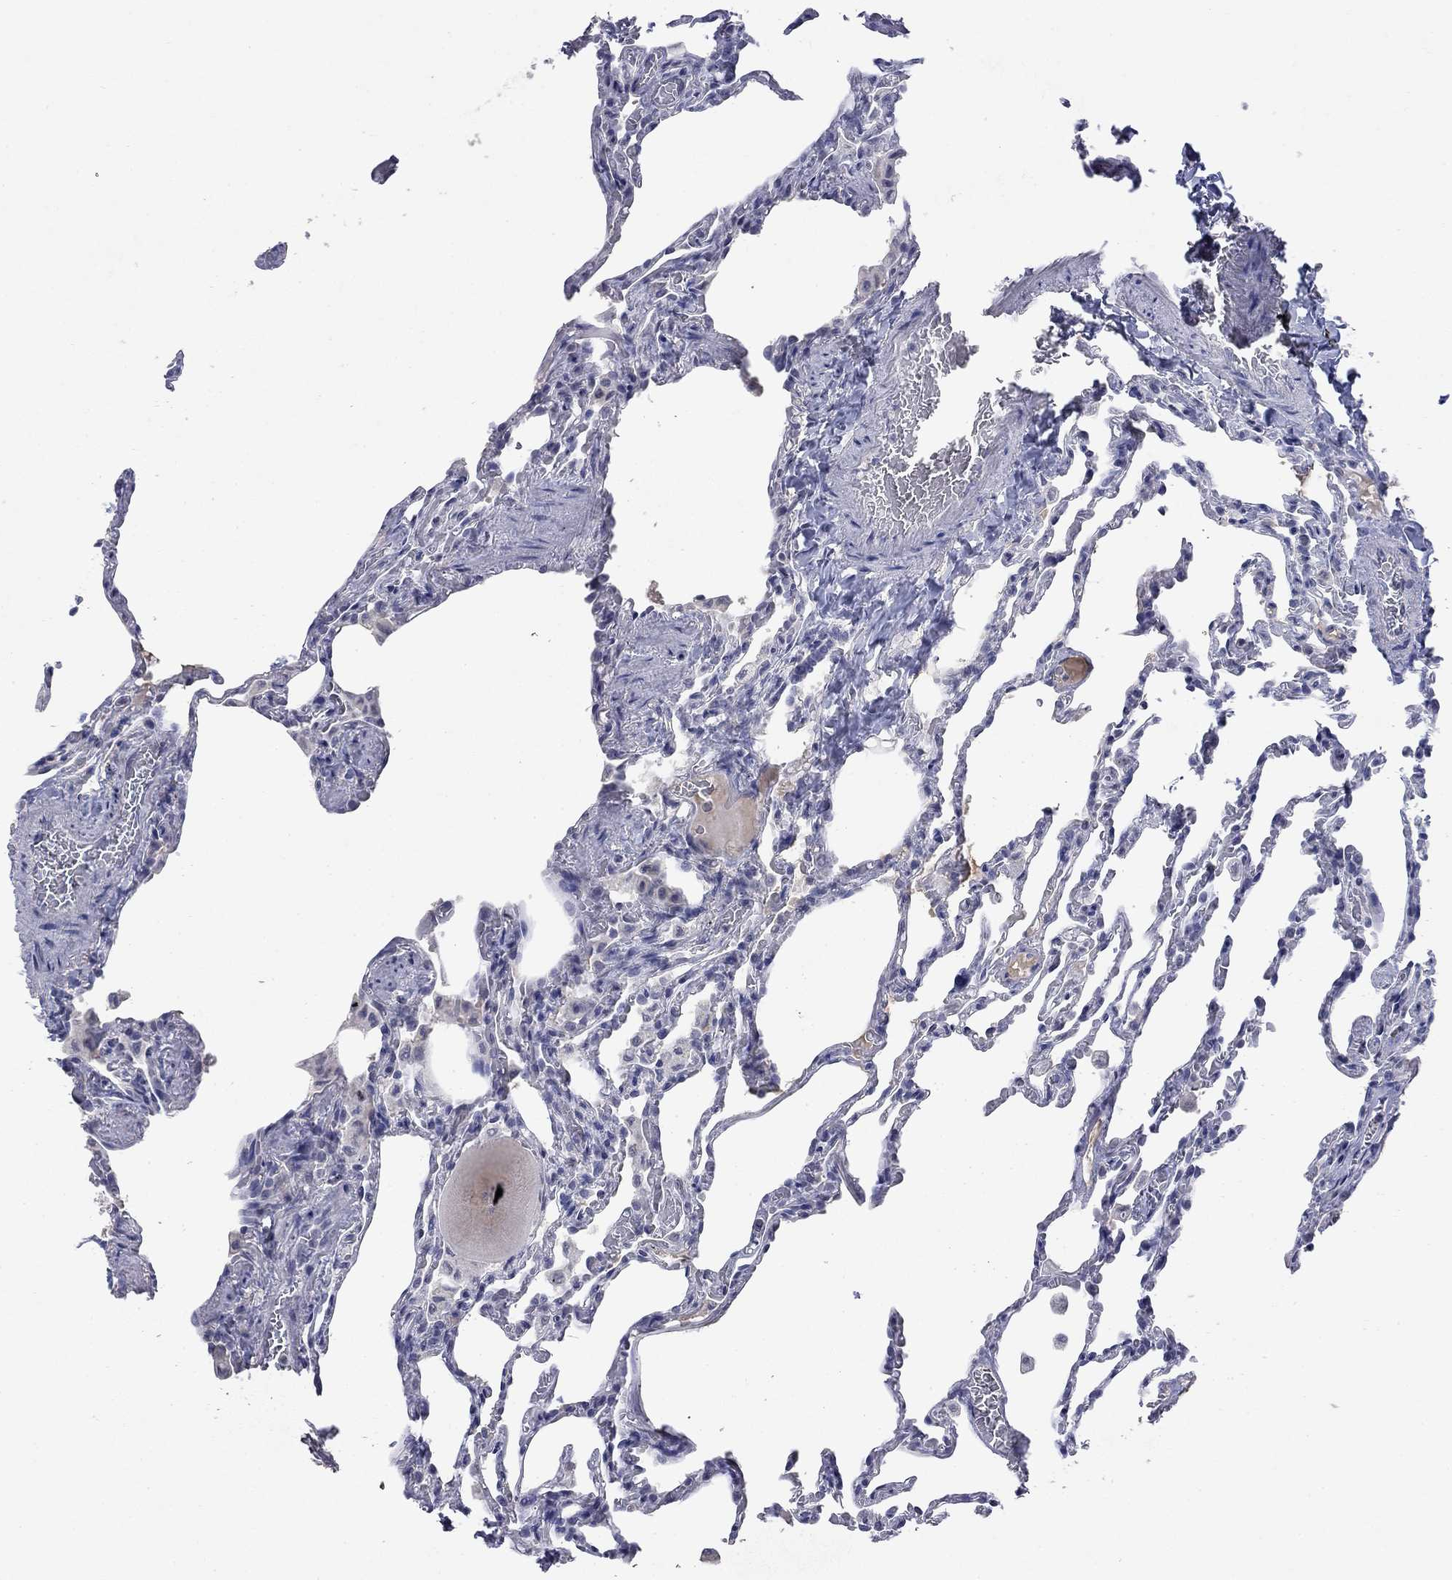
{"staining": {"intensity": "negative", "quantity": "none", "location": "none"}, "tissue": "lung", "cell_type": "Alveolar cells", "image_type": "normal", "snomed": [{"axis": "morphology", "description": "Normal tissue, NOS"}, {"axis": "topography", "description": "Lung"}], "caption": "High power microscopy histopathology image of an IHC image of unremarkable lung, revealing no significant expression in alveolar cells. (DAB (3,3'-diaminobenzidine) immunohistochemistry (IHC), high magnification).", "gene": "SLC51A", "patient": {"sex": "female", "age": 43}}